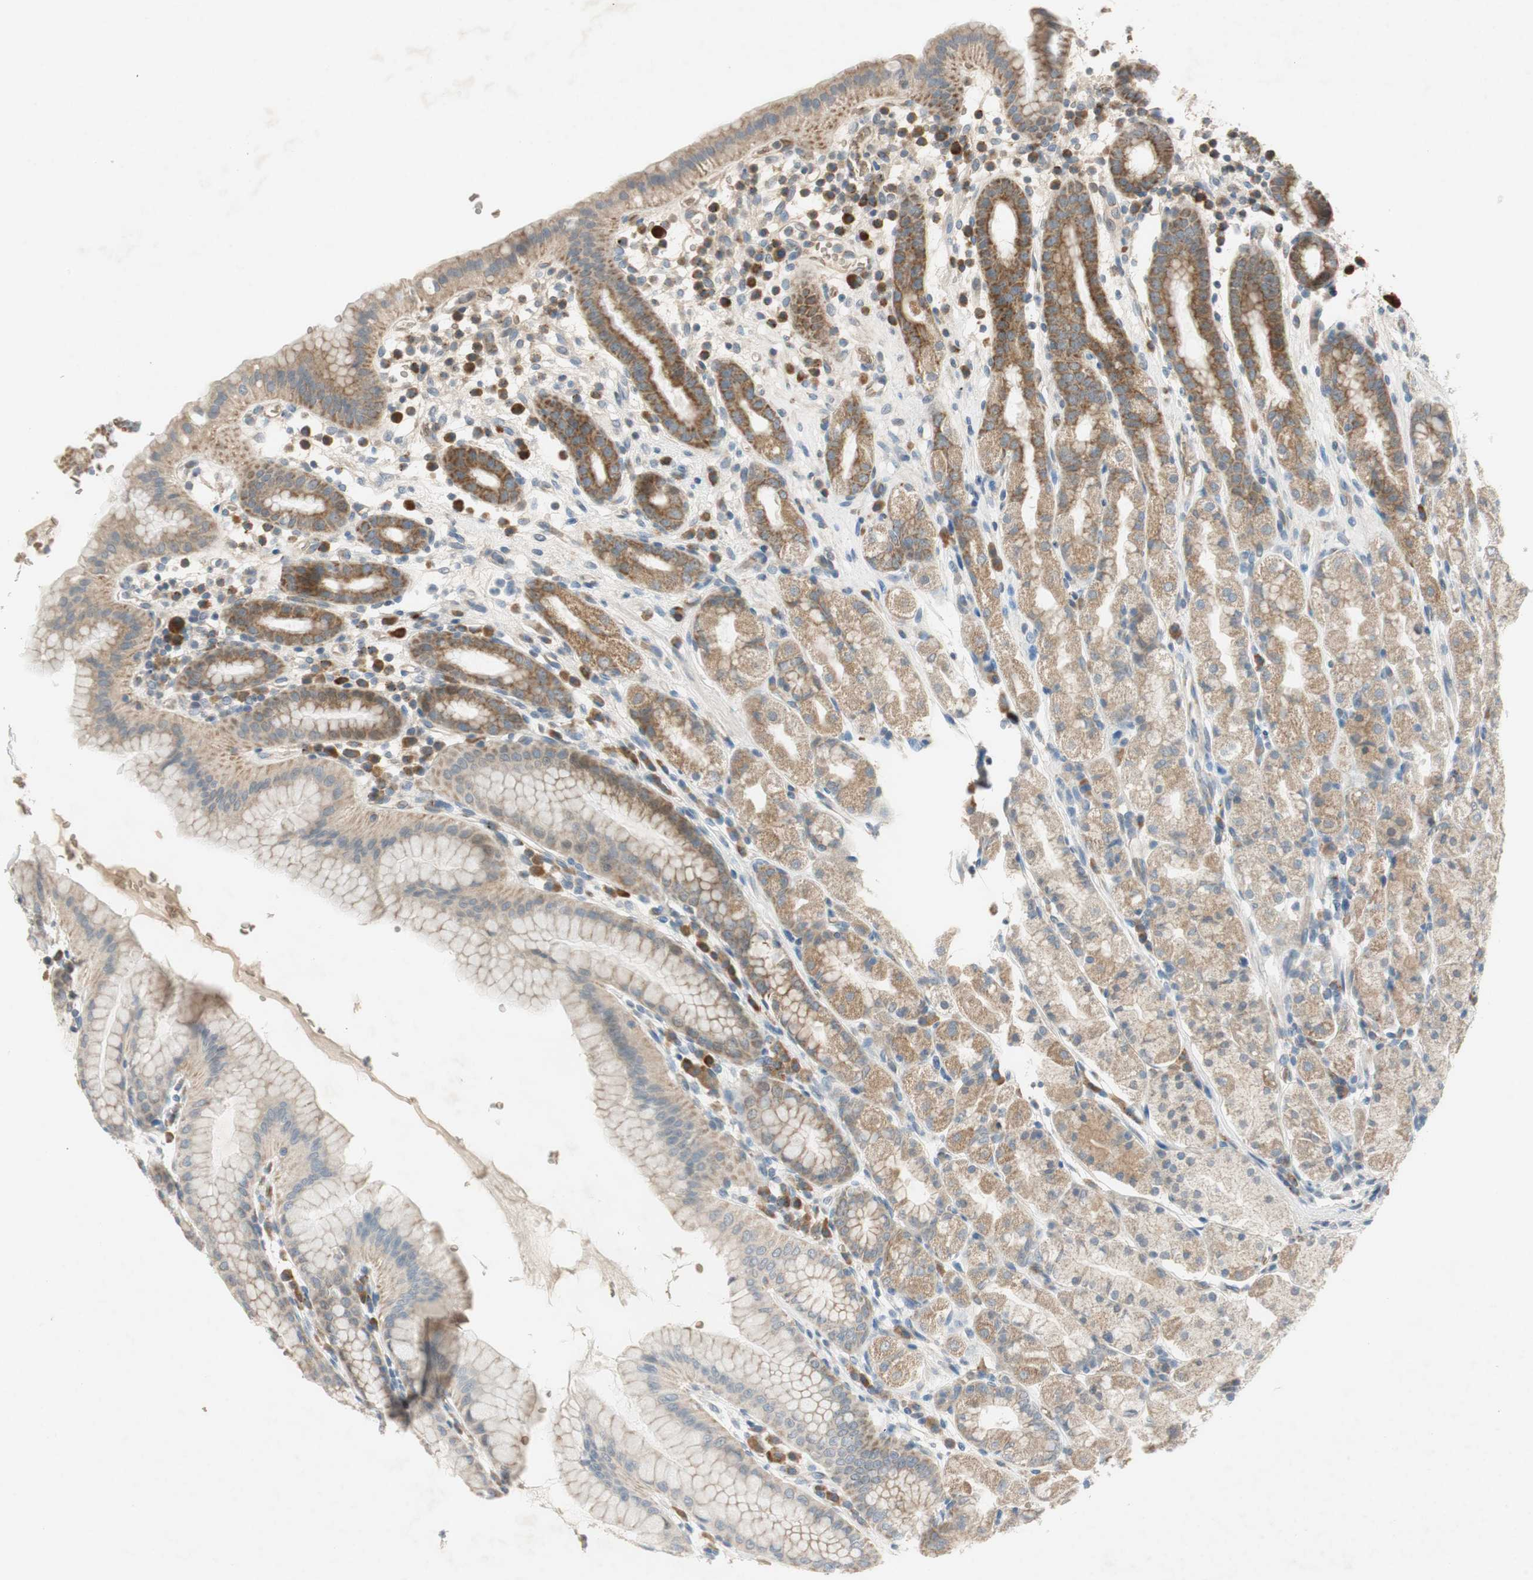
{"staining": {"intensity": "moderate", "quantity": "25%-75%", "location": "cytoplasmic/membranous"}, "tissue": "stomach", "cell_type": "Glandular cells", "image_type": "normal", "snomed": [{"axis": "morphology", "description": "Normal tissue, NOS"}, {"axis": "topography", "description": "Stomach, upper"}], "caption": "This micrograph exhibits IHC staining of normal human stomach, with medium moderate cytoplasmic/membranous positivity in about 25%-75% of glandular cells.", "gene": "GYPC", "patient": {"sex": "male", "age": 68}}